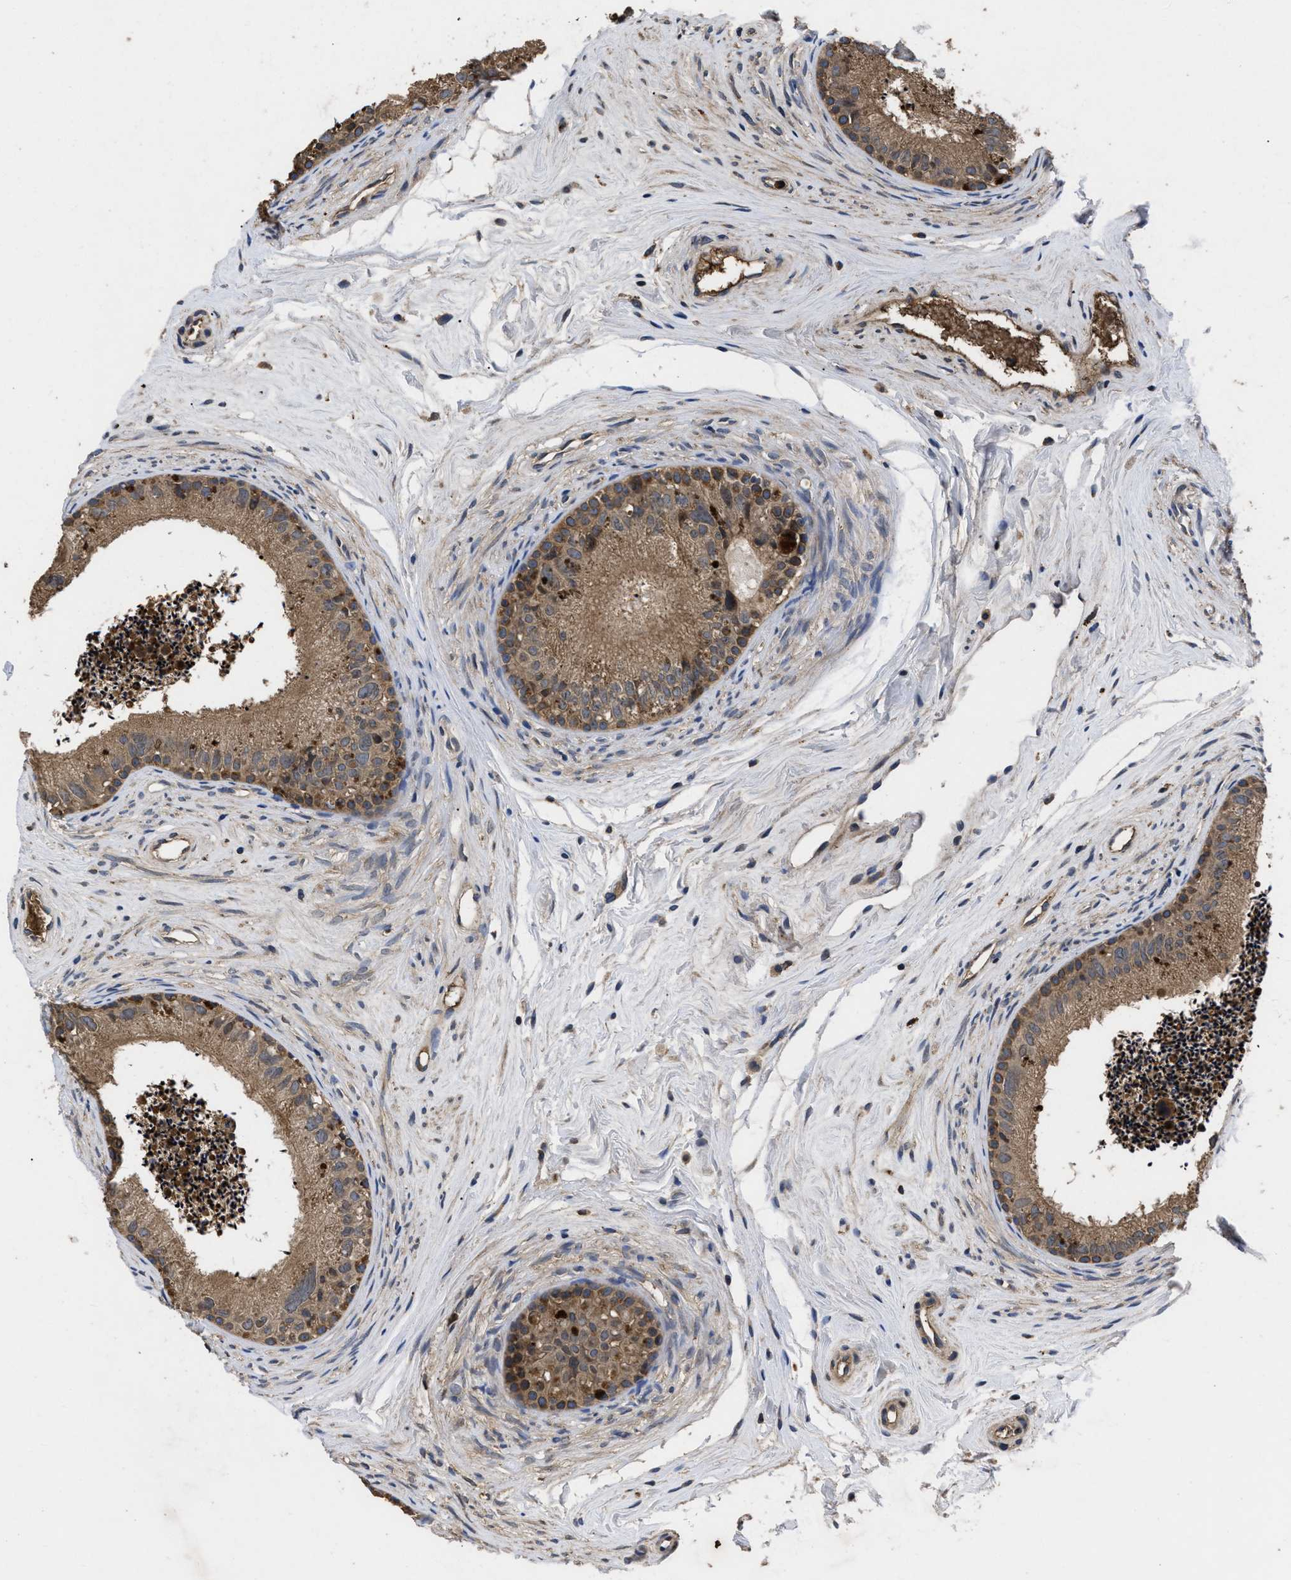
{"staining": {"intensity": "moderate", "quantity": ">75%", "location": "cytoplasmic/membranous"}, "tissue": "epididymis", "cell_type": "Glandular cells", "image_type": "normal", "snomed": [{"axis": "morphology", "description": "Normal tissue, NOS"}, {"axis": "topography", "description": "Epididymis"}], "caption": "Immunohistochemical staining of unremarkable epididymis exhibits medium levels of moderate cytoplasmic/membranous positivity in approximately >75% of glandular cells. The protein of interest is shown in brown color, while the nuclei are stained blue.", "gene": "LRRC3", "patient": {"sex": "male", "age": 56}}